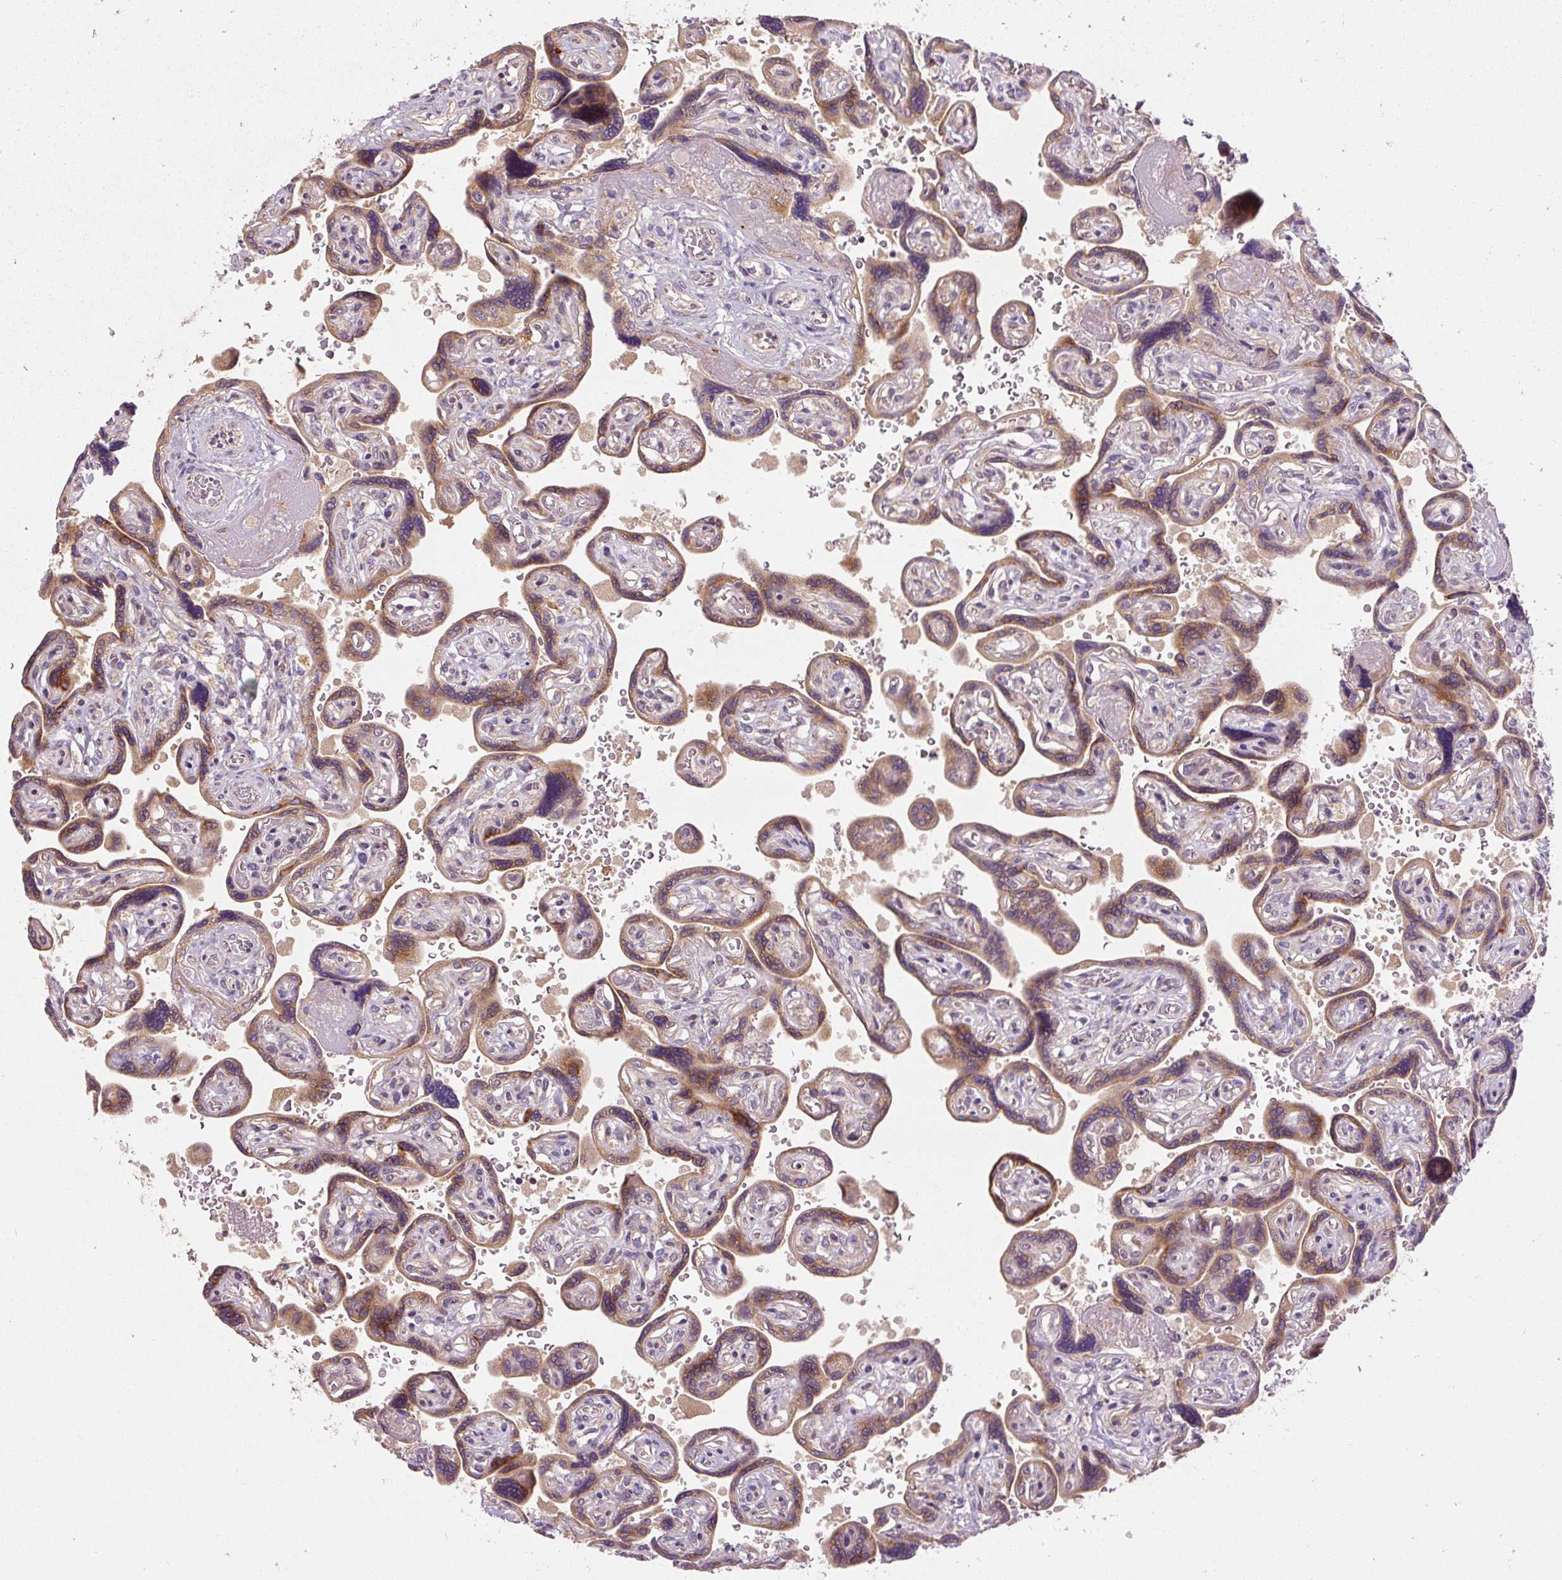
{"staining": {"intensity": "moderate", "quantity": ">75%", "location": "cytoplasmic/membranous"}, "tissue": "placenta", "cell_type": "Trophoblastic cells", "image_type": "normal", "snomed": [{"axis": "morphology", "description": "Normal tissue, NOS"}, {"axis": "topography", "description": "Placenta"}], "caption": "Protein analysis of benign placenta reveals moderate cytoplasmic/membranous expression in about >75% of trophoblastic cells.", "gene": "PRSS48", "patient": {"sex": "female", "age": 32}}